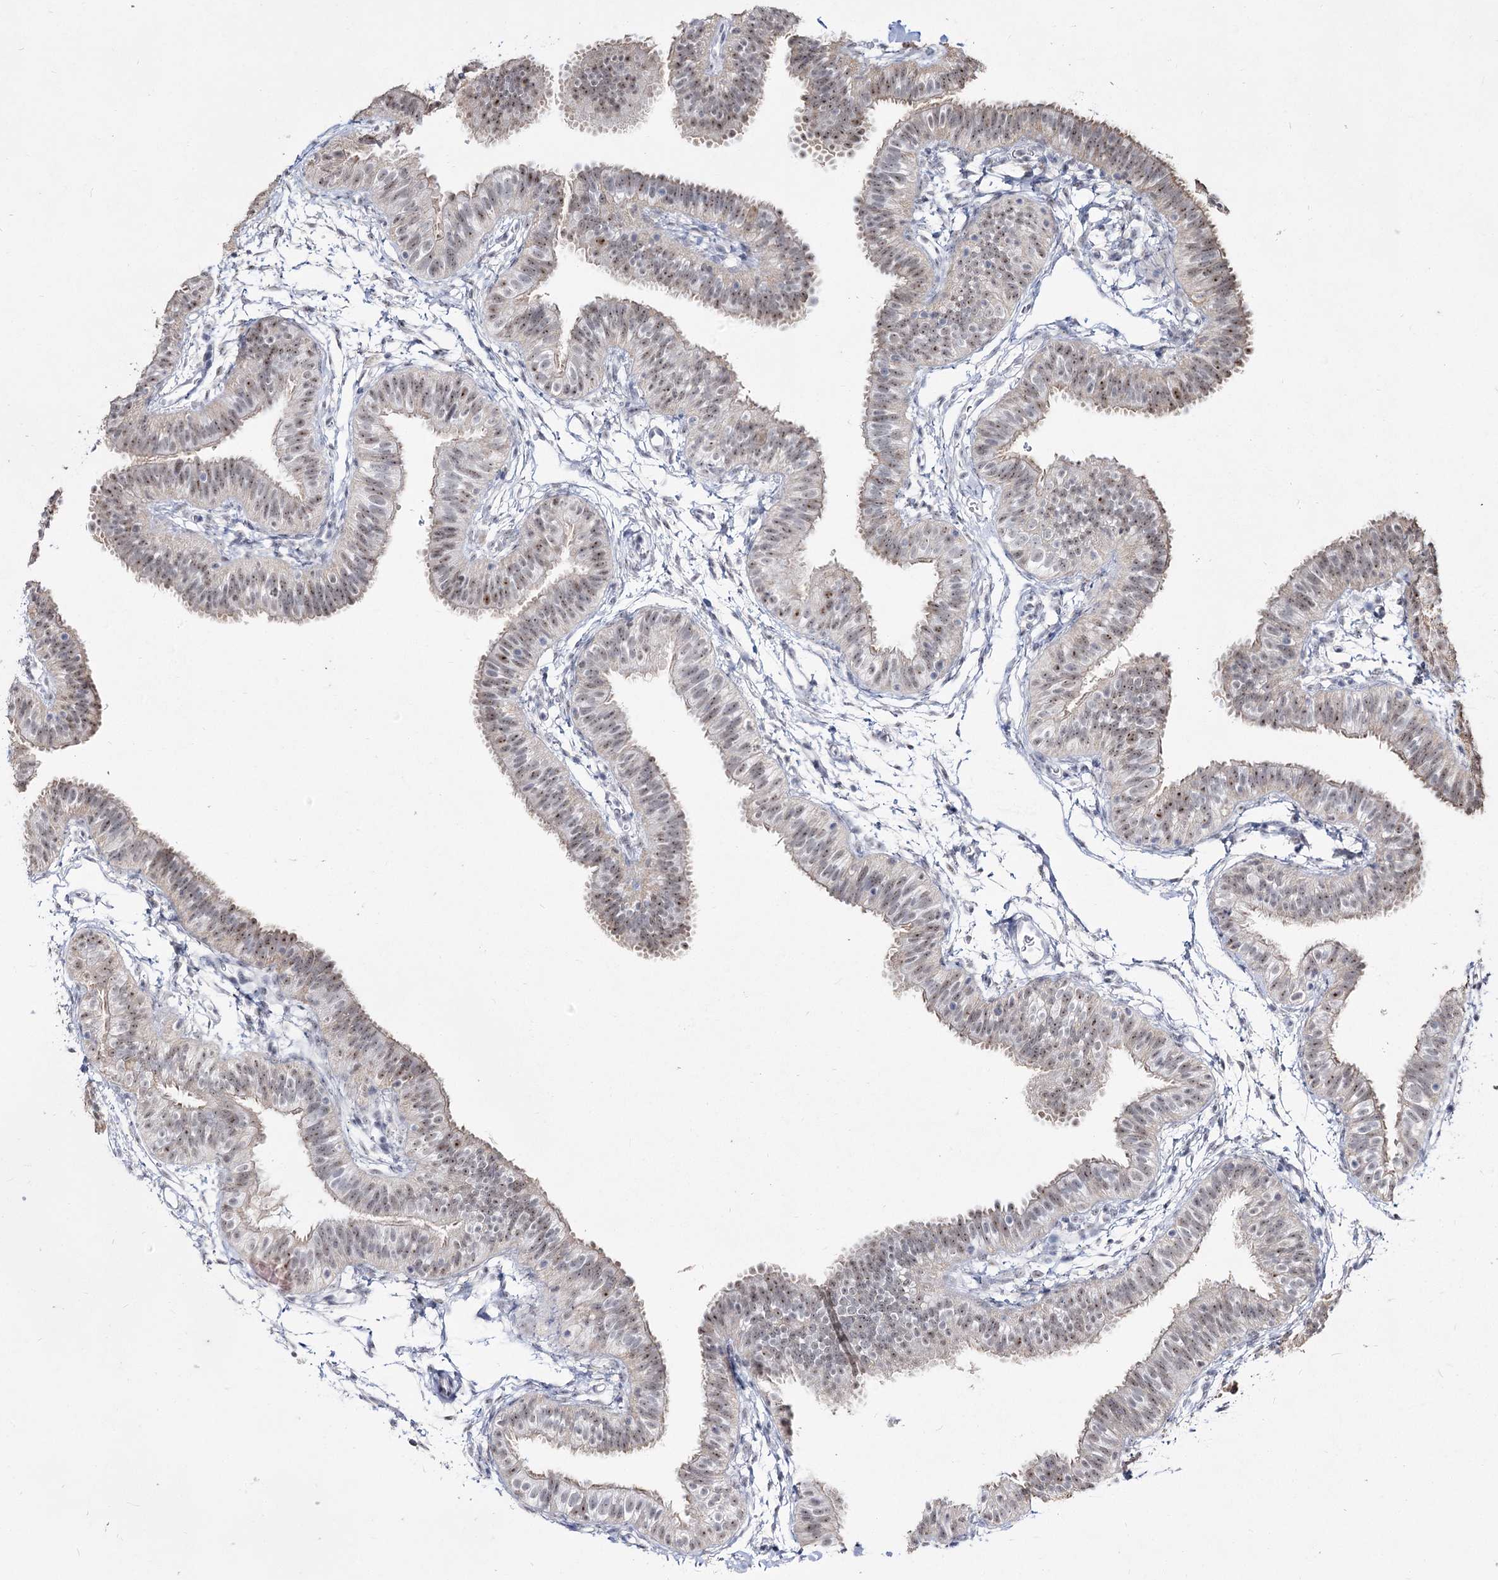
{"staining": {"intensity": "weak", "quantity": "25%-75%", "location": "nuclear"}, "tissue": "fallopian tube", "cell_type": "Glandular cells", "image_type": "normal", "snomed": [{"axis": "morphology", "description": "Normal tissue, NOS"}, {"axis": "topography", "description": "Fallopian tube"}], "caption": "Glandular cells reveal low levels of weak nuclear positivity in about 25%-75% of cells in normal human fallopian tube. Nuclei are stained in blue.", "gene": "DDX50", "patient": {"sex": "female", "age": 35}}